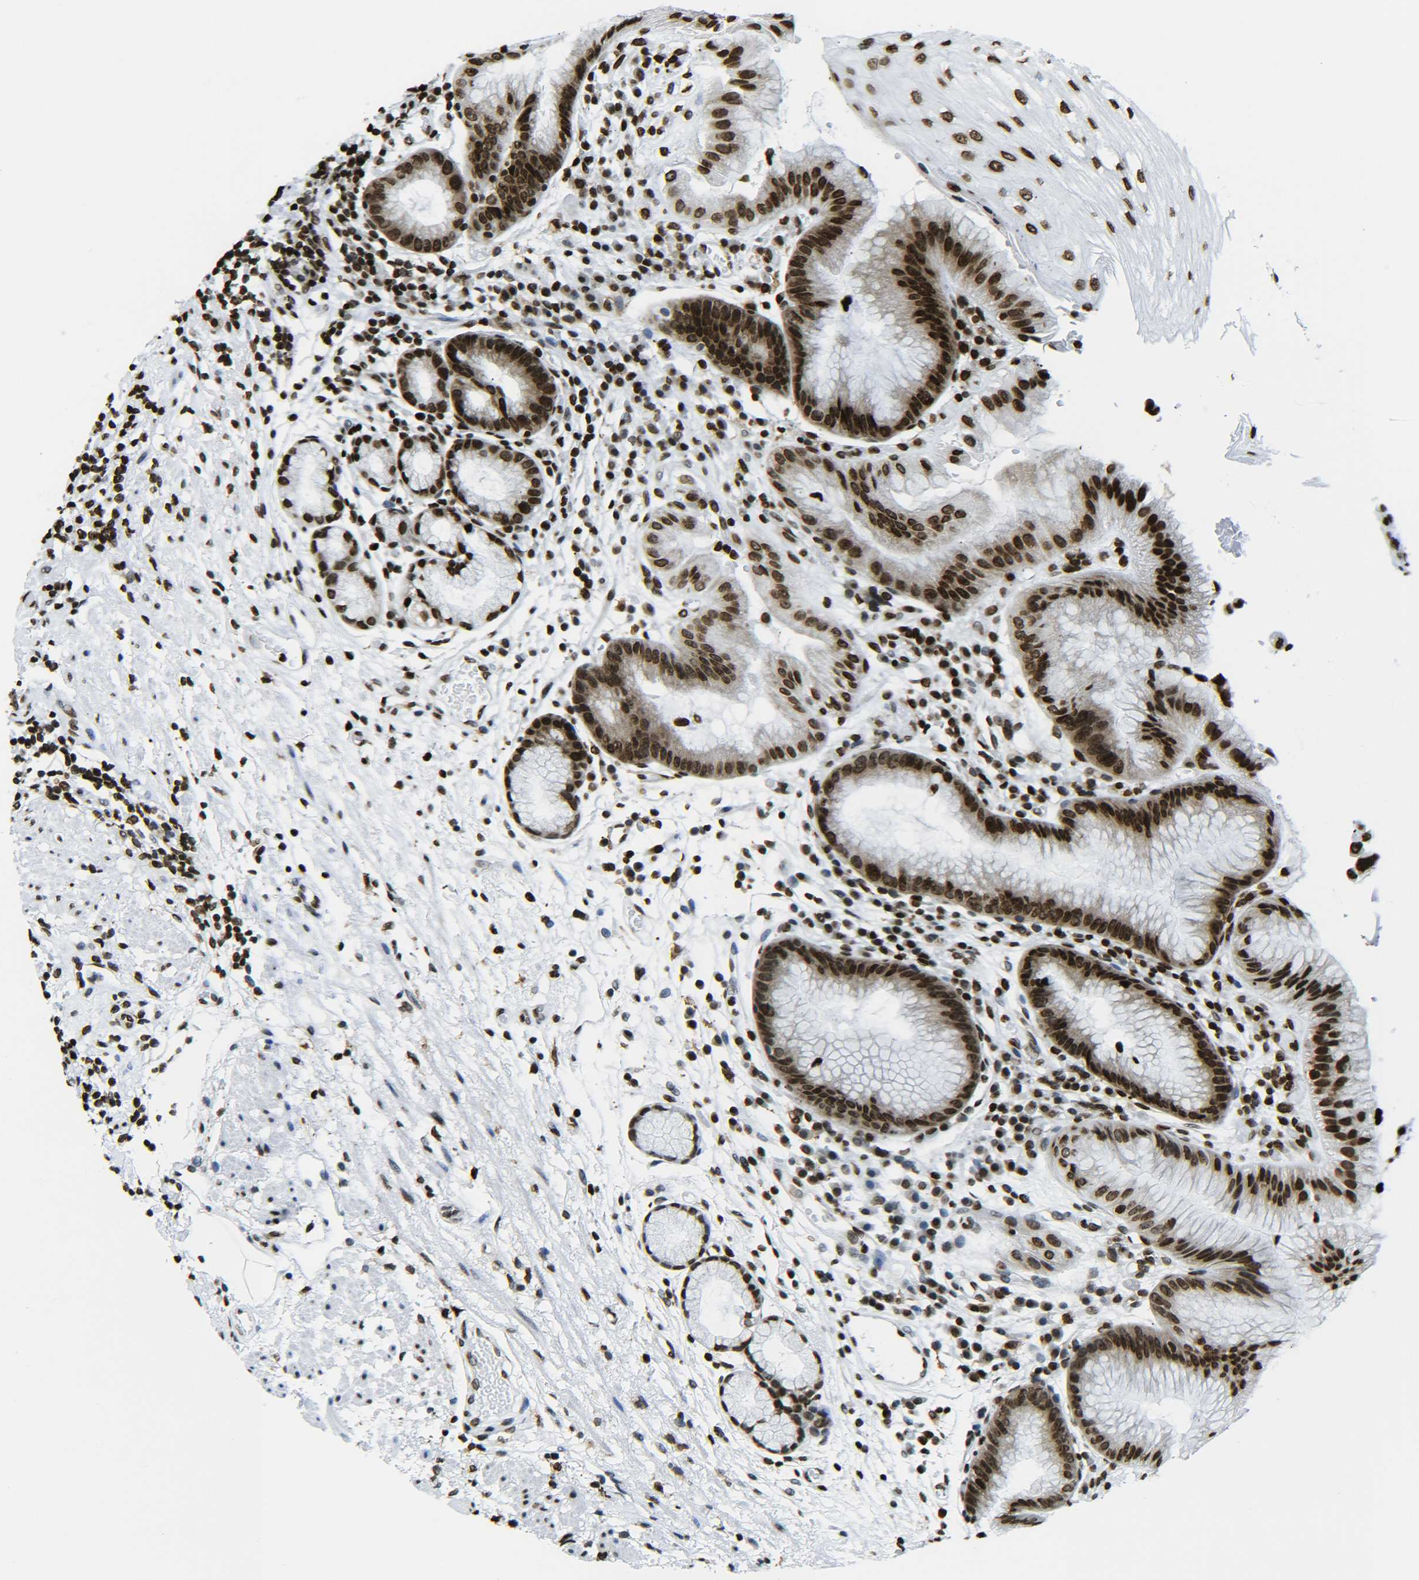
{"staining": {"intensity": "strong", "quantity": ">75%", "location": "nuclear"}, "tissue": "stomach", "cell_type": "Glandular cells", "image_type": "normal", "snomed": [{"axis": "morphology", "description": "Normal tissue, NOS"}, {"axis": "topography", "description": "Stomach, upper"}], "caption": "DAB immunohistochemical staining of normal stomach reveals strong nuclear protein staining in about >75% of glandular cells. The protein is stained brown, and the nuclei are stained in blue (DAB (3,3'-diaminobenzidine) IHC with brightfield microscopy, high magnification).", "gene": "H2AX", "patient": {"sex": "male", "age": 72}}